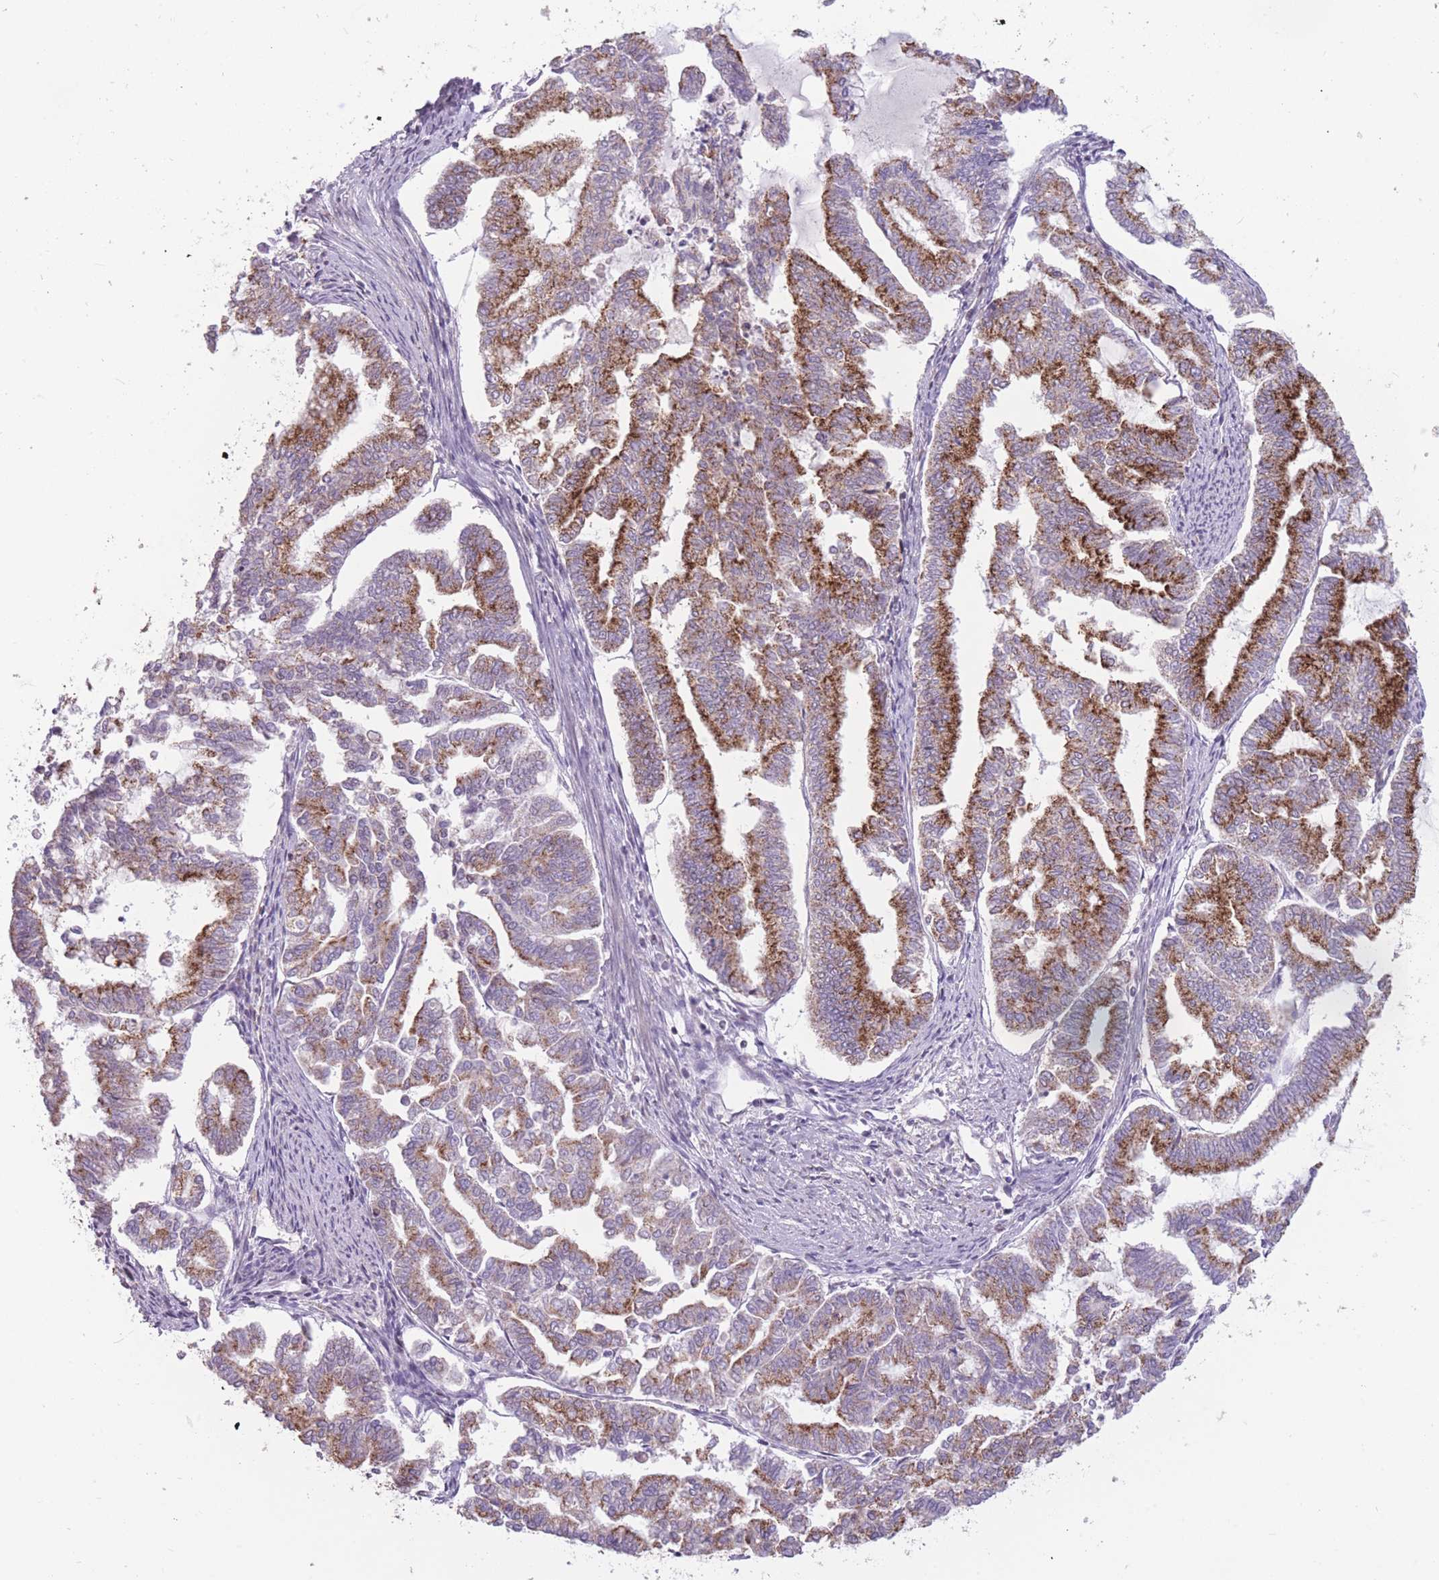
{"staining": {"intensity": "moderate", "quantity": ">75%", "location": "cytoplasmic/membranous"}, "tissue": "endometrial cancer", "cell_type": "Tumor cells", "image_type": "cancer", "snomed": [{"axis": "morphology", "description": "Adenocarcinoma, NOS"}, {"axis": "topography", "description": "Endometrium"}], "caption": "This is an image of IHC staining of adenocarcinoma (endometrial), which shows moderate expression in the cytoplasmic/membranous of tumor cells.", "gene": "DPYSL4", "patient": {"sex": "female", "age": 79}}